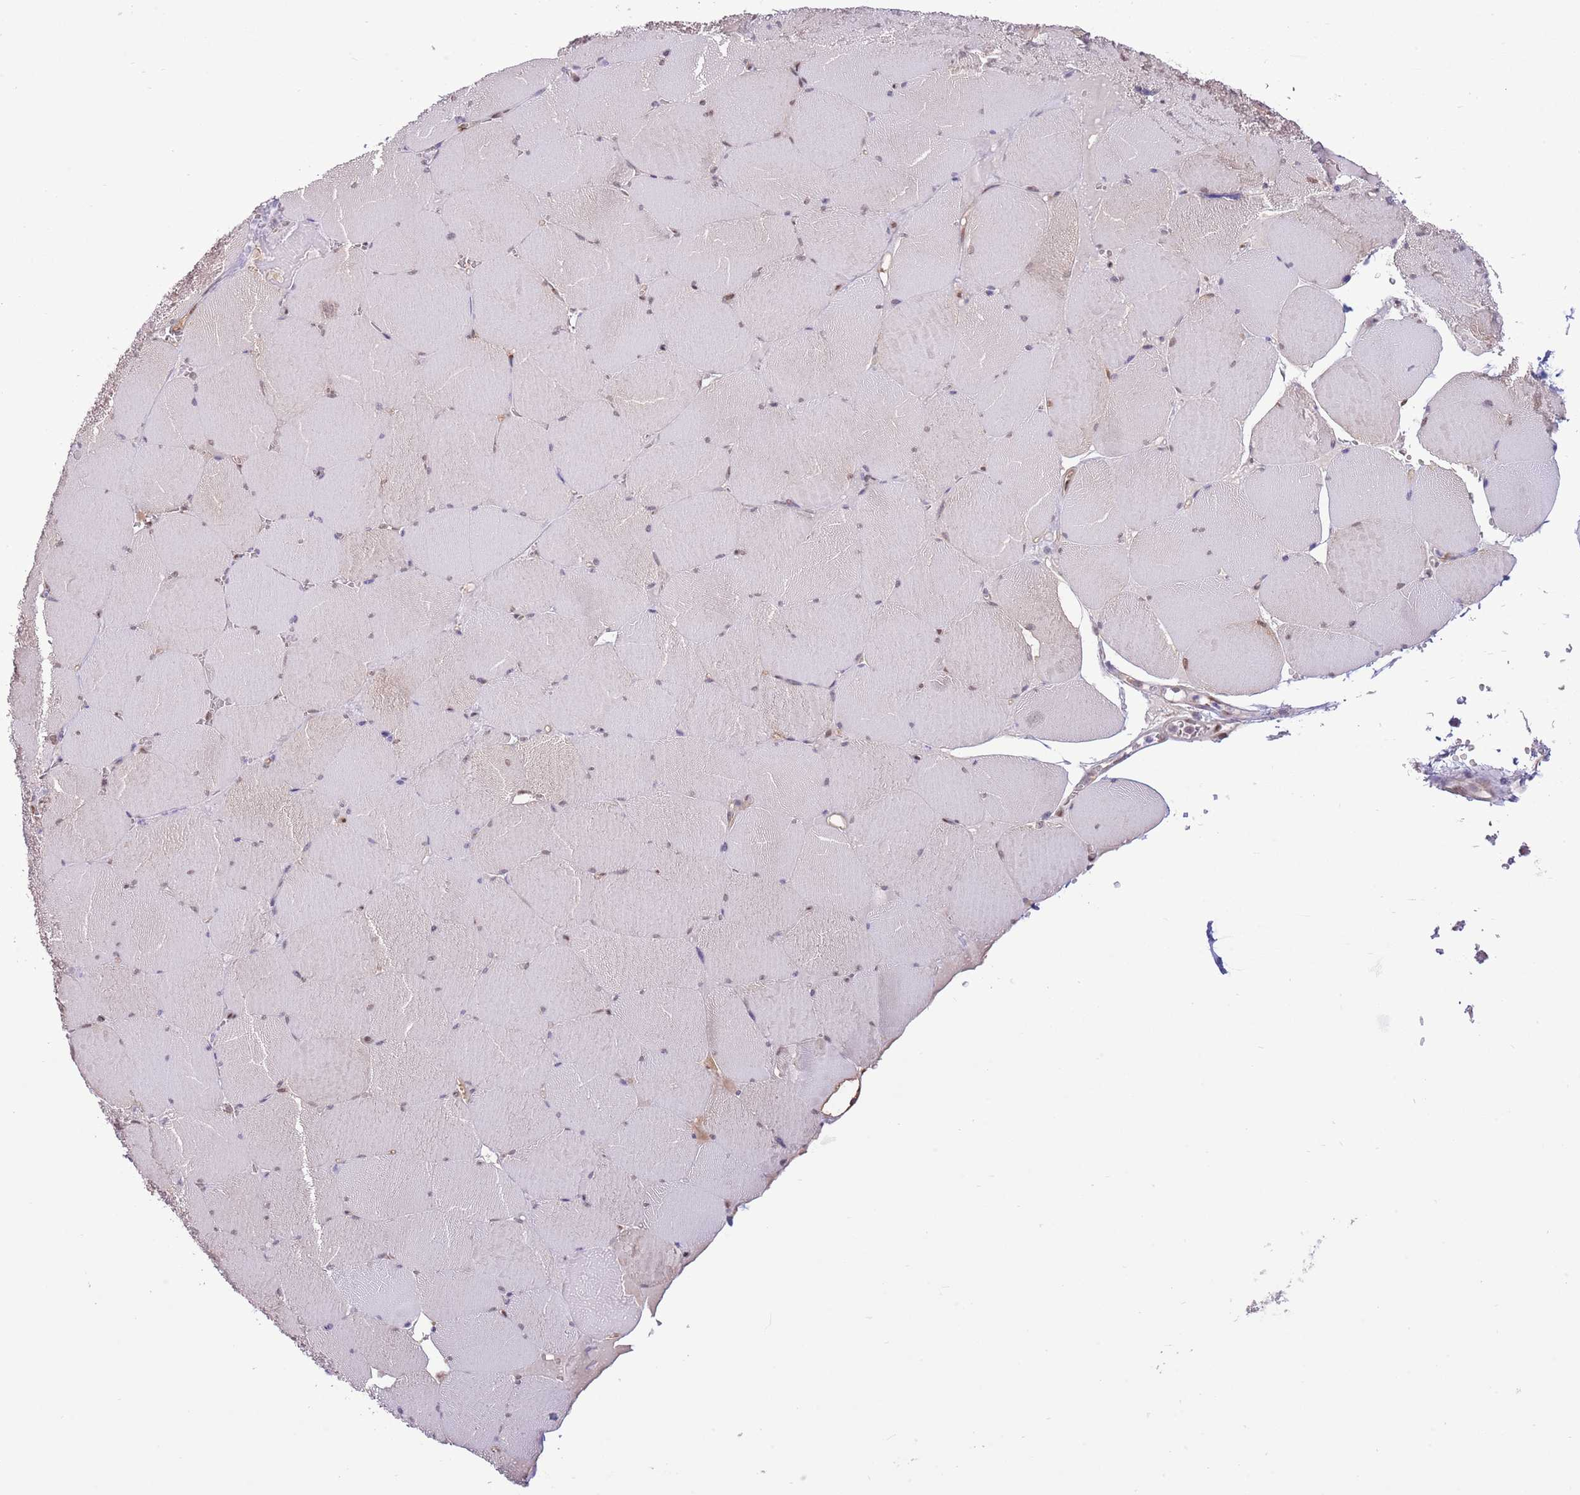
{"staining": {"intensity": "weak", "quantity": "<25%", "location": "cytoplasmic/membranous,nuclear"}, "tissue": "skeletal muscle", "cell_type": "Myocytes", "image_type": "normal", "snomed": [{"axis": "morphology", "description": "Normal tissue, NOS"}, {"axis": "topography", "description": "Skeletal muscle"}, {"axis": "topography", "description": "Head-Neck"}], "caption": "The micrograph displays no staining of myocytes in normal skeletal muscle.", "gene": "NSFL1C", "patient": {"sex": "male", "age": 66}}